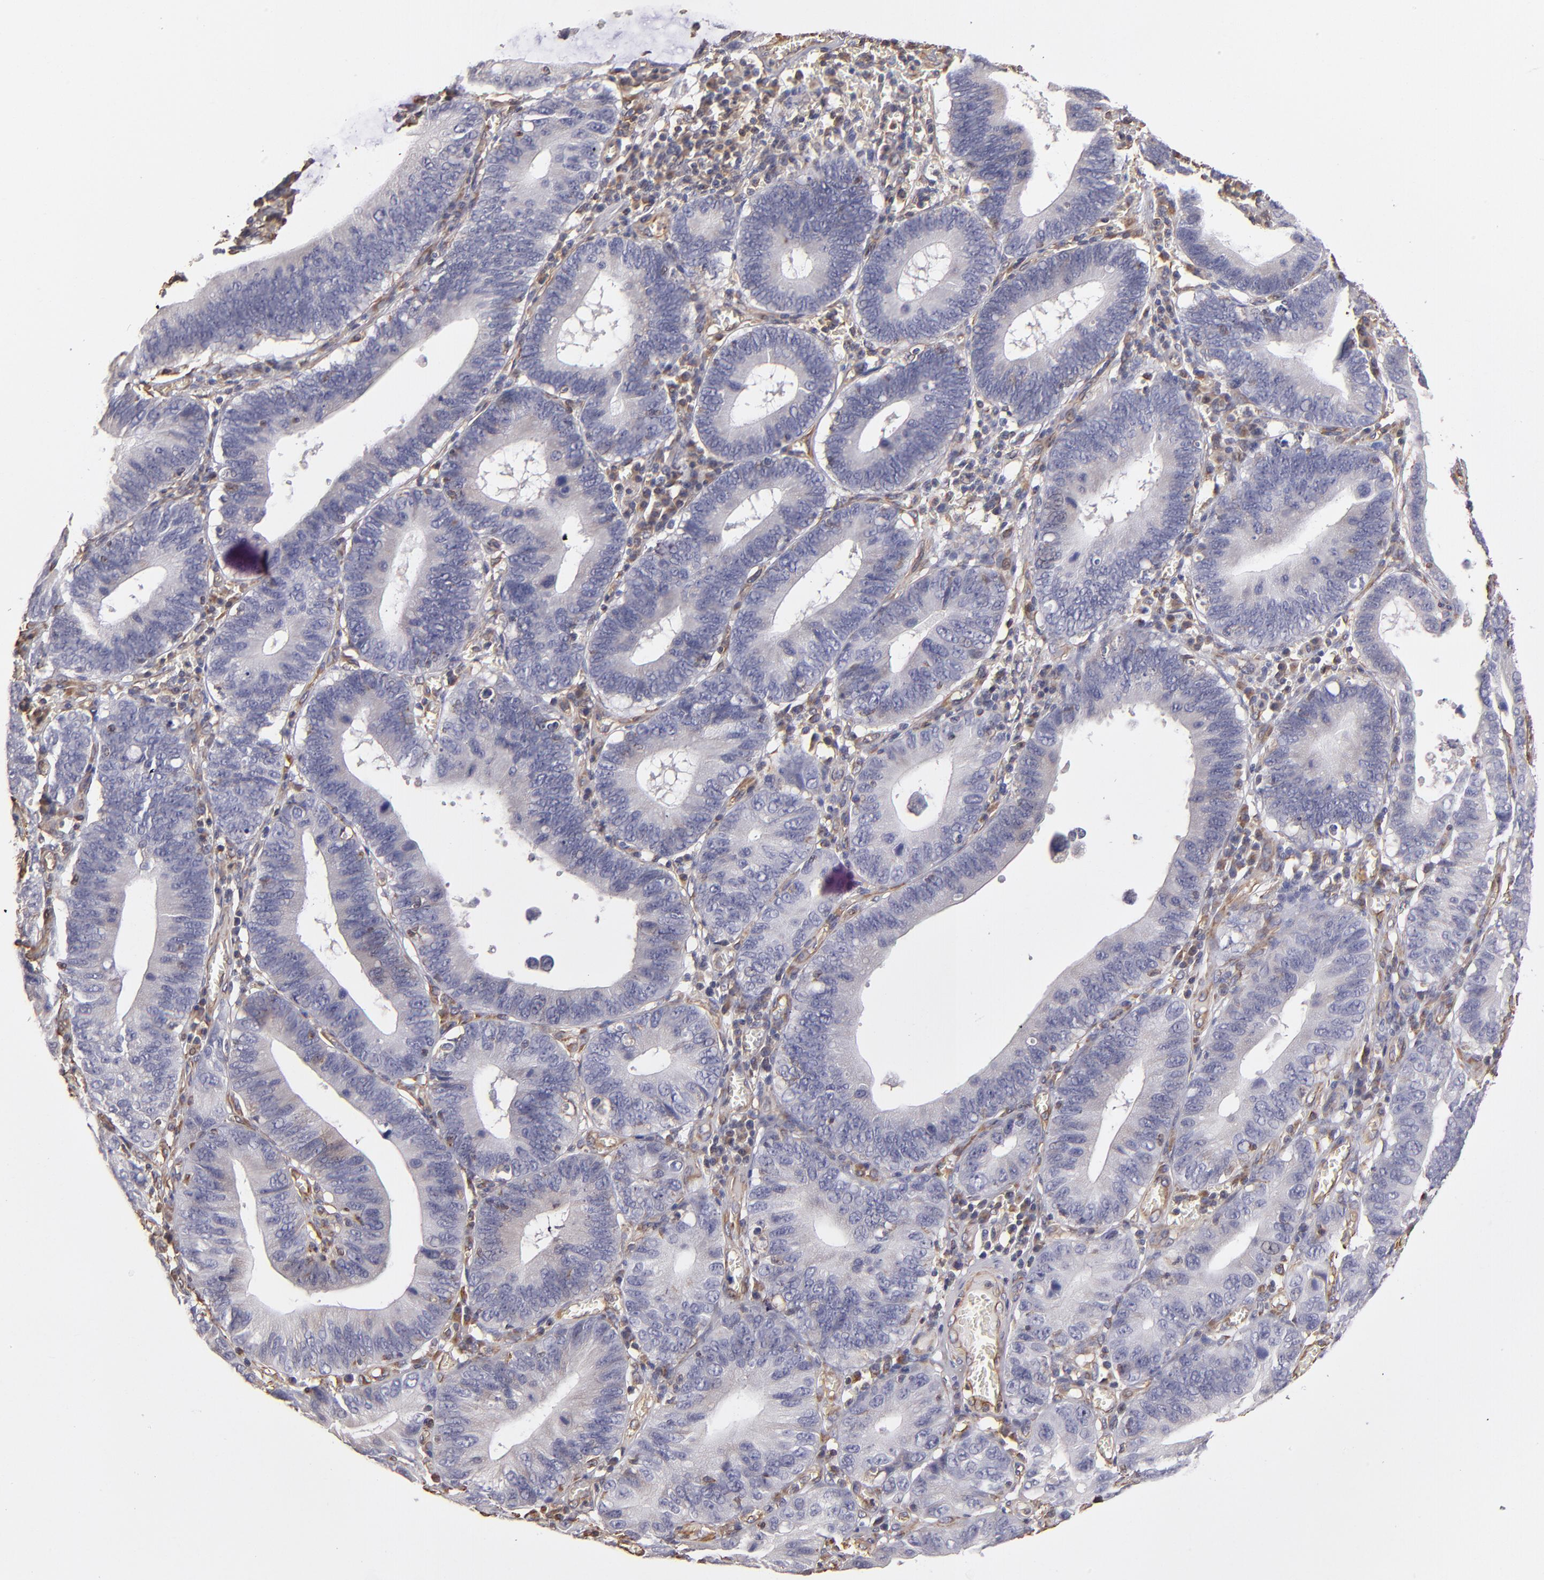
{"staining": {"intensity": "negative", "quantity": "none", "location": "none"}, "tissue": "stomach cancer", "cell_type": "Tumor cells", "image_type": "cancer", "snomed": [{"axis": "morphology", "description": "Adenocarcinoma, NOS"}, {"axis": "topography", "description": "Stomach"}, {"axis": "topography", "description": "Gastric cardia"}], "caption": "Immunohistochemistry (IHC) micrograph of human adenocarcinoma (stomach) stained for a protein (brown), which displays no positivity in tumor cells.", "gene": "ABCC1", "patient": {"sex": "male", "age": 59}}